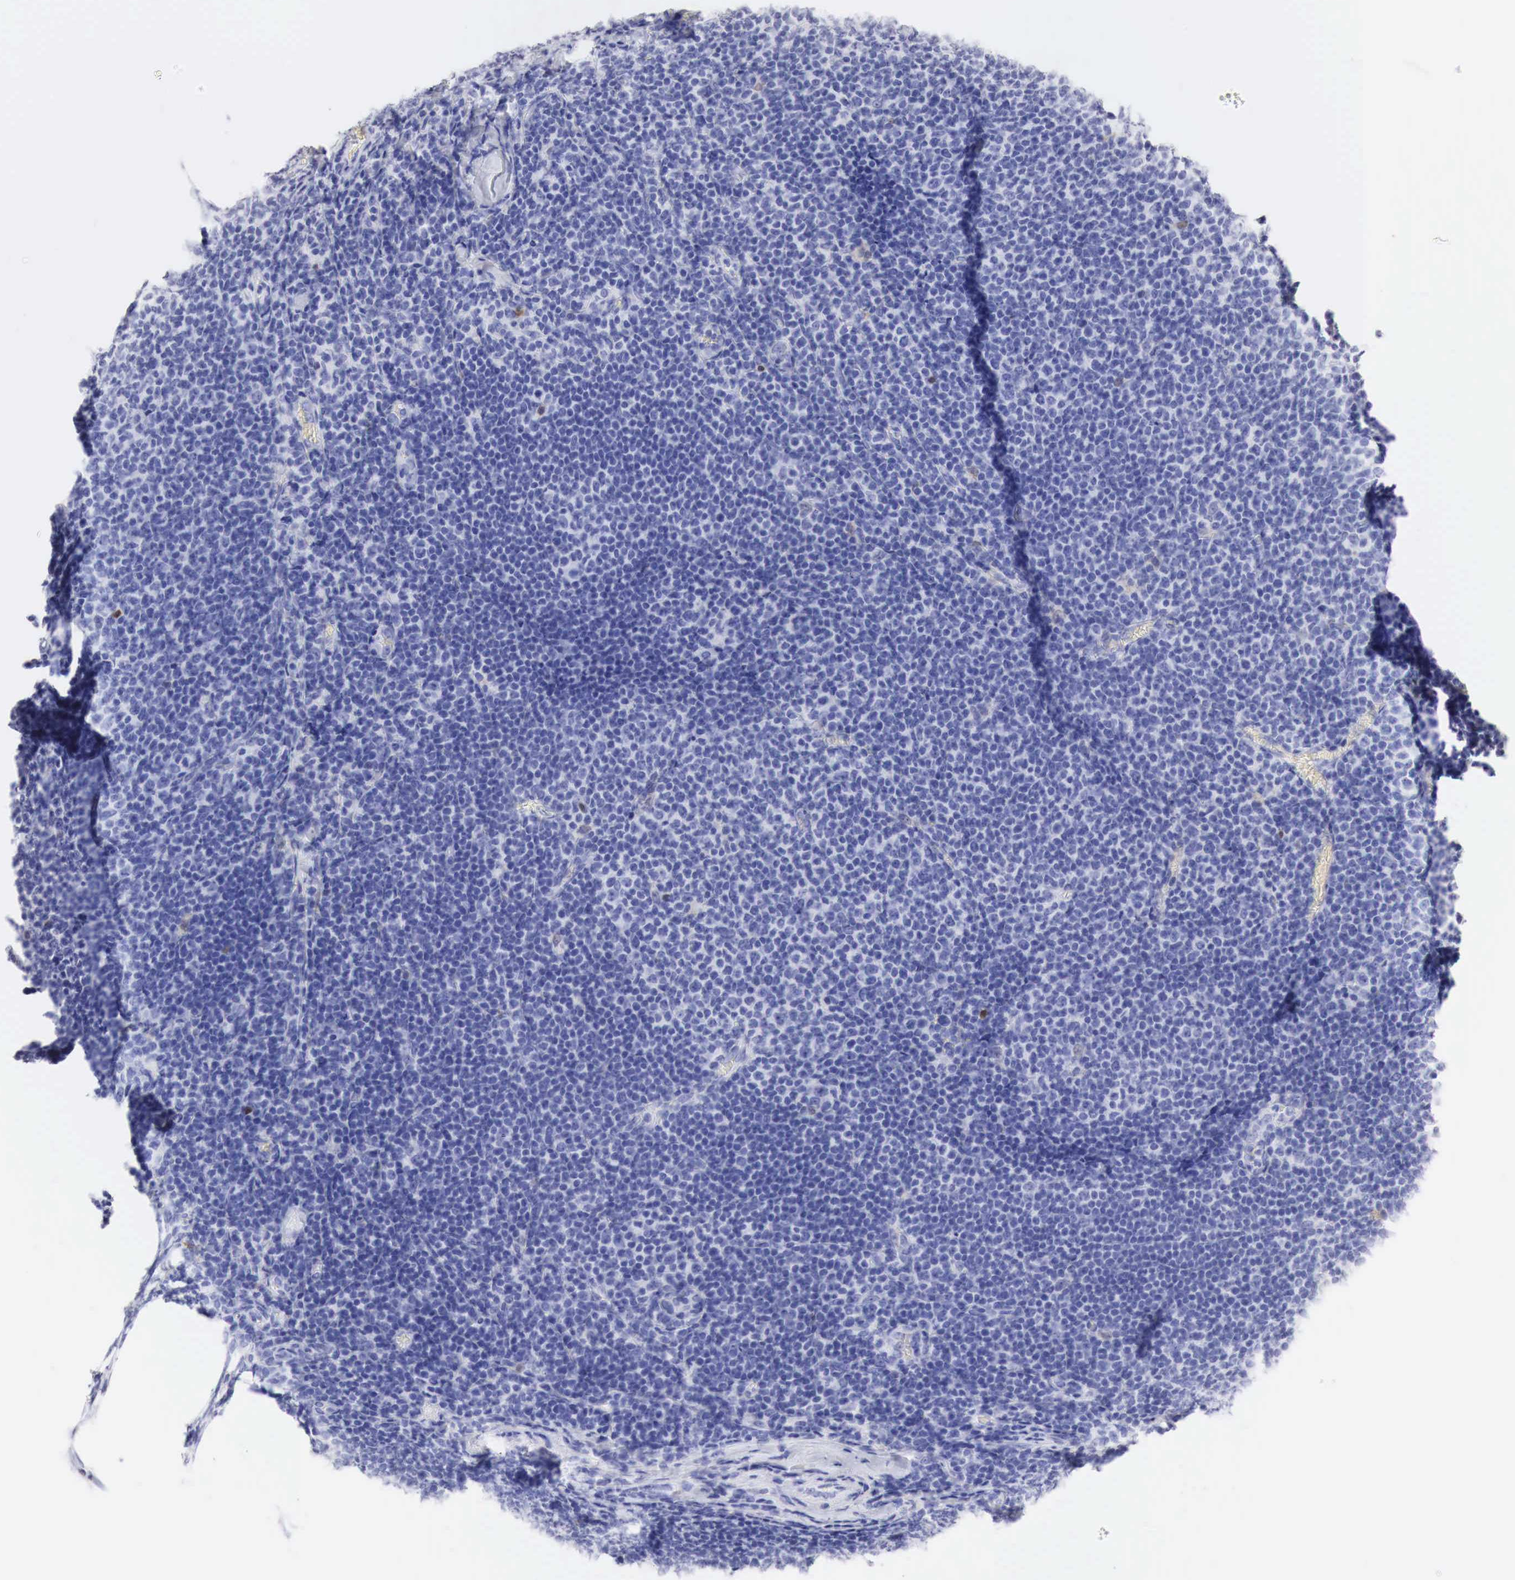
{"staining": {"intensity": "negative", "quantity": "none", "location": "none"}, "tissue": "lymphoma", "cell_type": "Tumor cells", "image_type": "cancer", "snomed": [{"axis": "morphology", "description": "Malignant lymphoma, non-Hodgkin's type, Low grade"}, {"axis": "topography", "description": "Lymph node"}], "caption": "Immunohistochemical staining of malignant lymphoma, non-Hodgkin's type (low-grade) reveals no significant staining in tumor cells. The staining was performed using DAB (3,3'-diaminobenzidine) to visualize the protein expression in brown, while the nuclei were stained in blue with hematoxylin (Magnification: 20x).", "gene": "CDKN2A", "patient": {"sex": "male", "age": 74}}